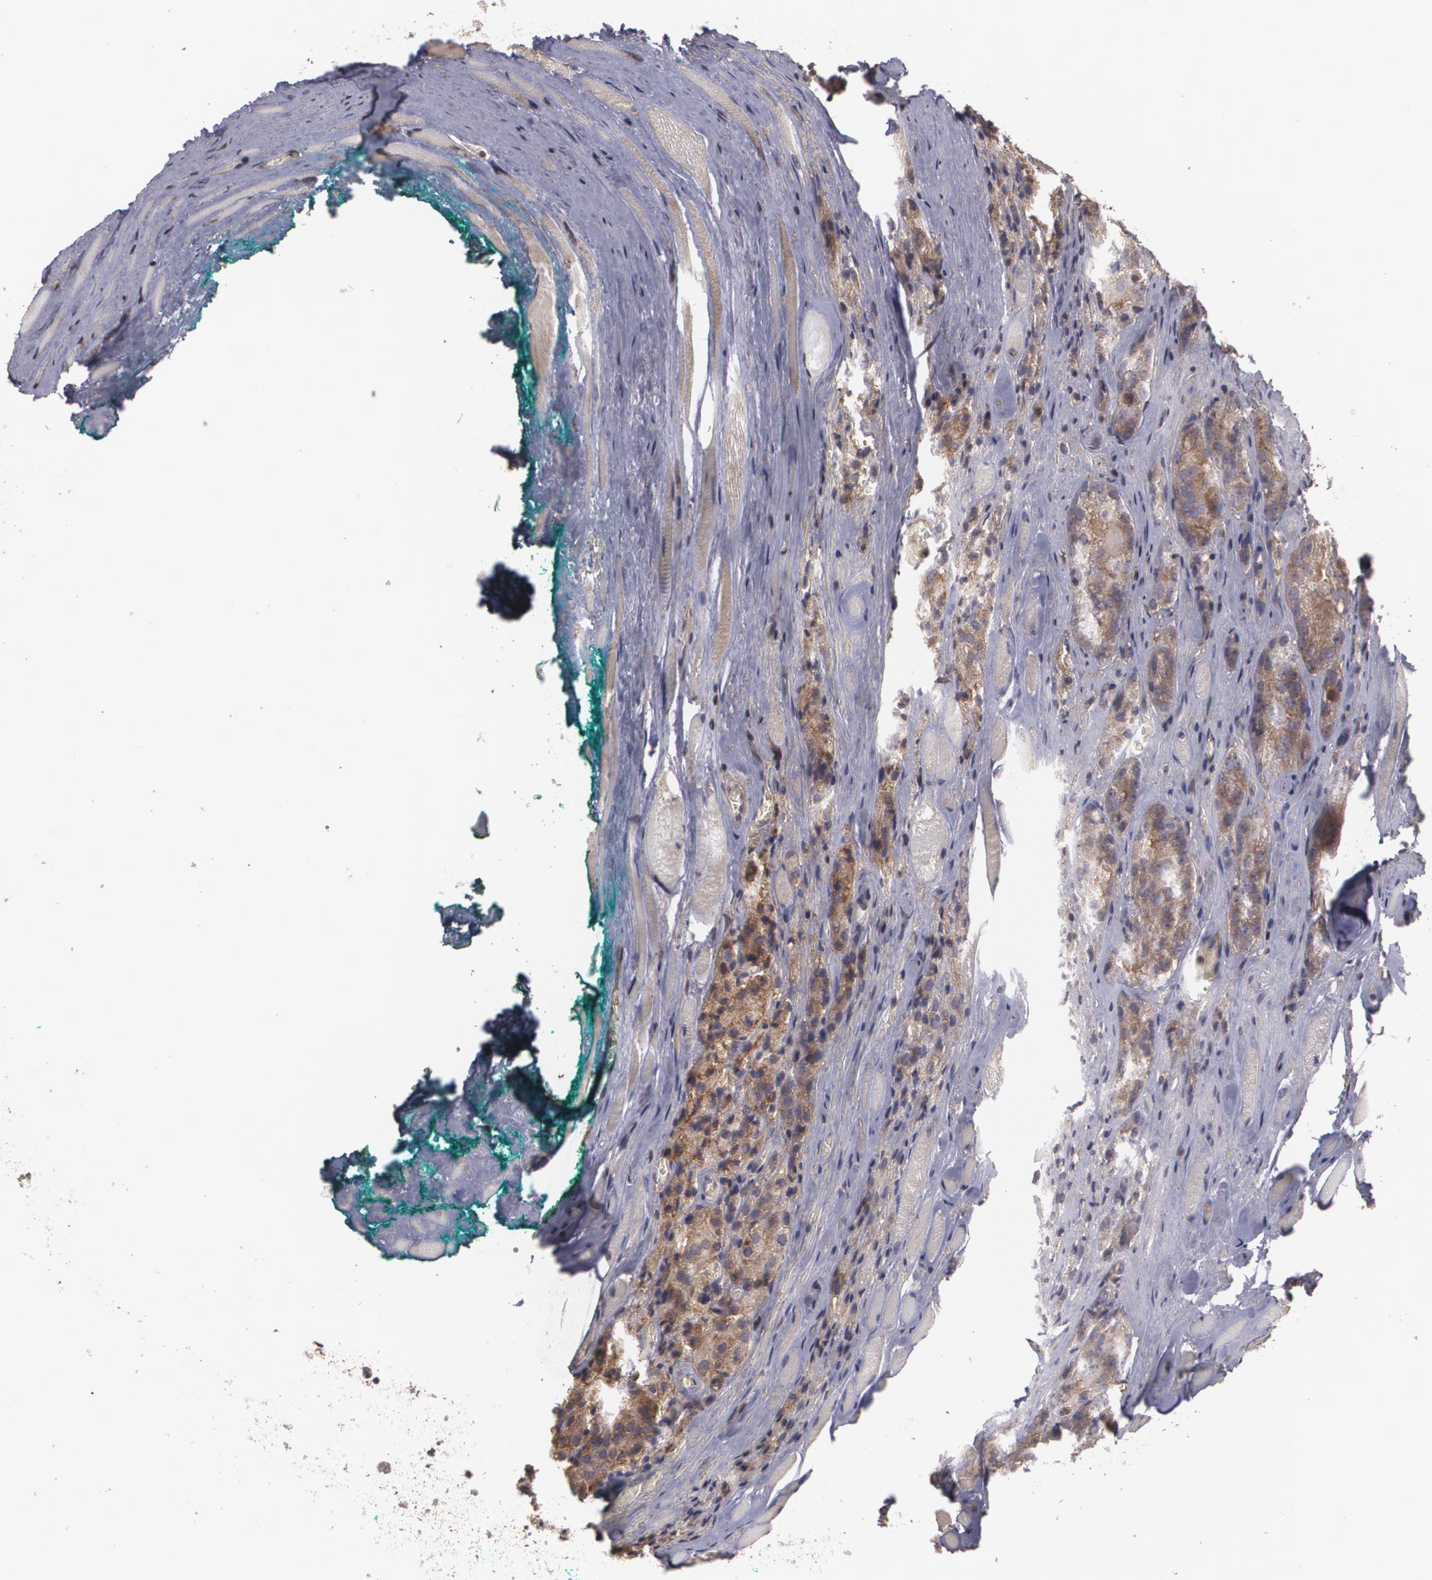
{"staining": {"intensity": "moderate", "quantity": ">75%", "location": "cytoplasmic/membranous"}, "tissue": "prostate cancer", "cell_type": "Tumor cells", "image_type": "cancer", "snomed": [{"axis": "morphology", "description": "Adenocarcinoma, Medium grade"}, {"axis": "topography", "description": "Prostate"}], "caption": "Immunohistochemistry (IHC) micrograph of neoplastic tissue: prostate medium-grade adenocarcinoma stained using immunohistochemistry shows medium levels of moderate protein expression localized specifically in the cytoplasmic/membranous of tumor cells, appearing as a cytoplasmic/membranous brown color.", "gene": "HRAS", "patient": {"sex": "male", "age": 60}}